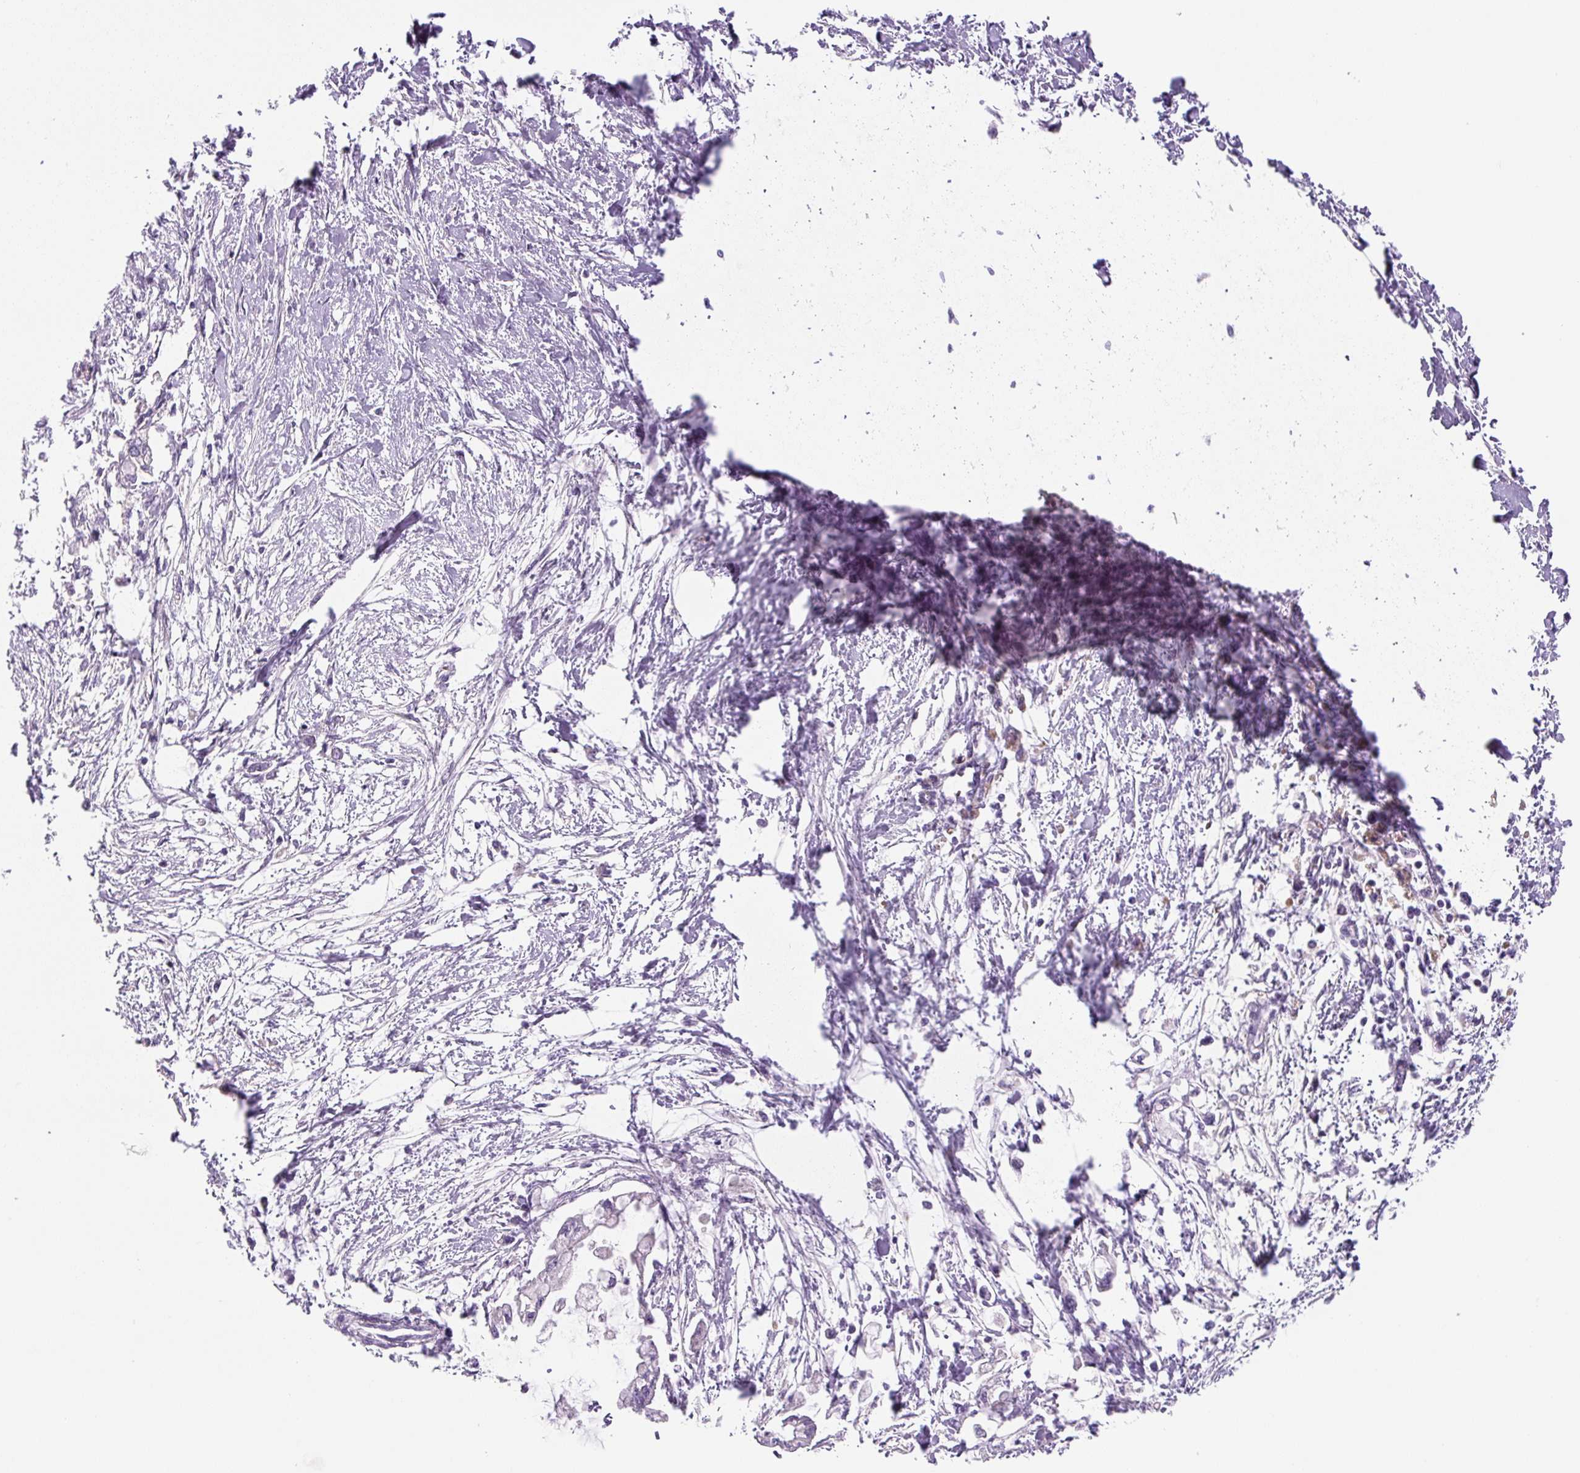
{"staining": {"intensity": "negative", "quantity": "none", "location": "none"}, "tissue": "pancreatic cancer", "cell_type": "Tumor cells", "image_type": "cancer", "snomed": [{"axis": "morphology", "description": "Adenocarcinoma, NOS"}, {"axis": "topography", "description": "Pancreas"}], "caption": "Immunohistochemical staining of human pancreatic adenocarcinoma shows no significant positivity in tumor cells. (DAB (3,3'-diaminobenzidine) IHC, high magnification).", "gene": "YIF1B", "patient": {"sex": "male", "age": 48}}